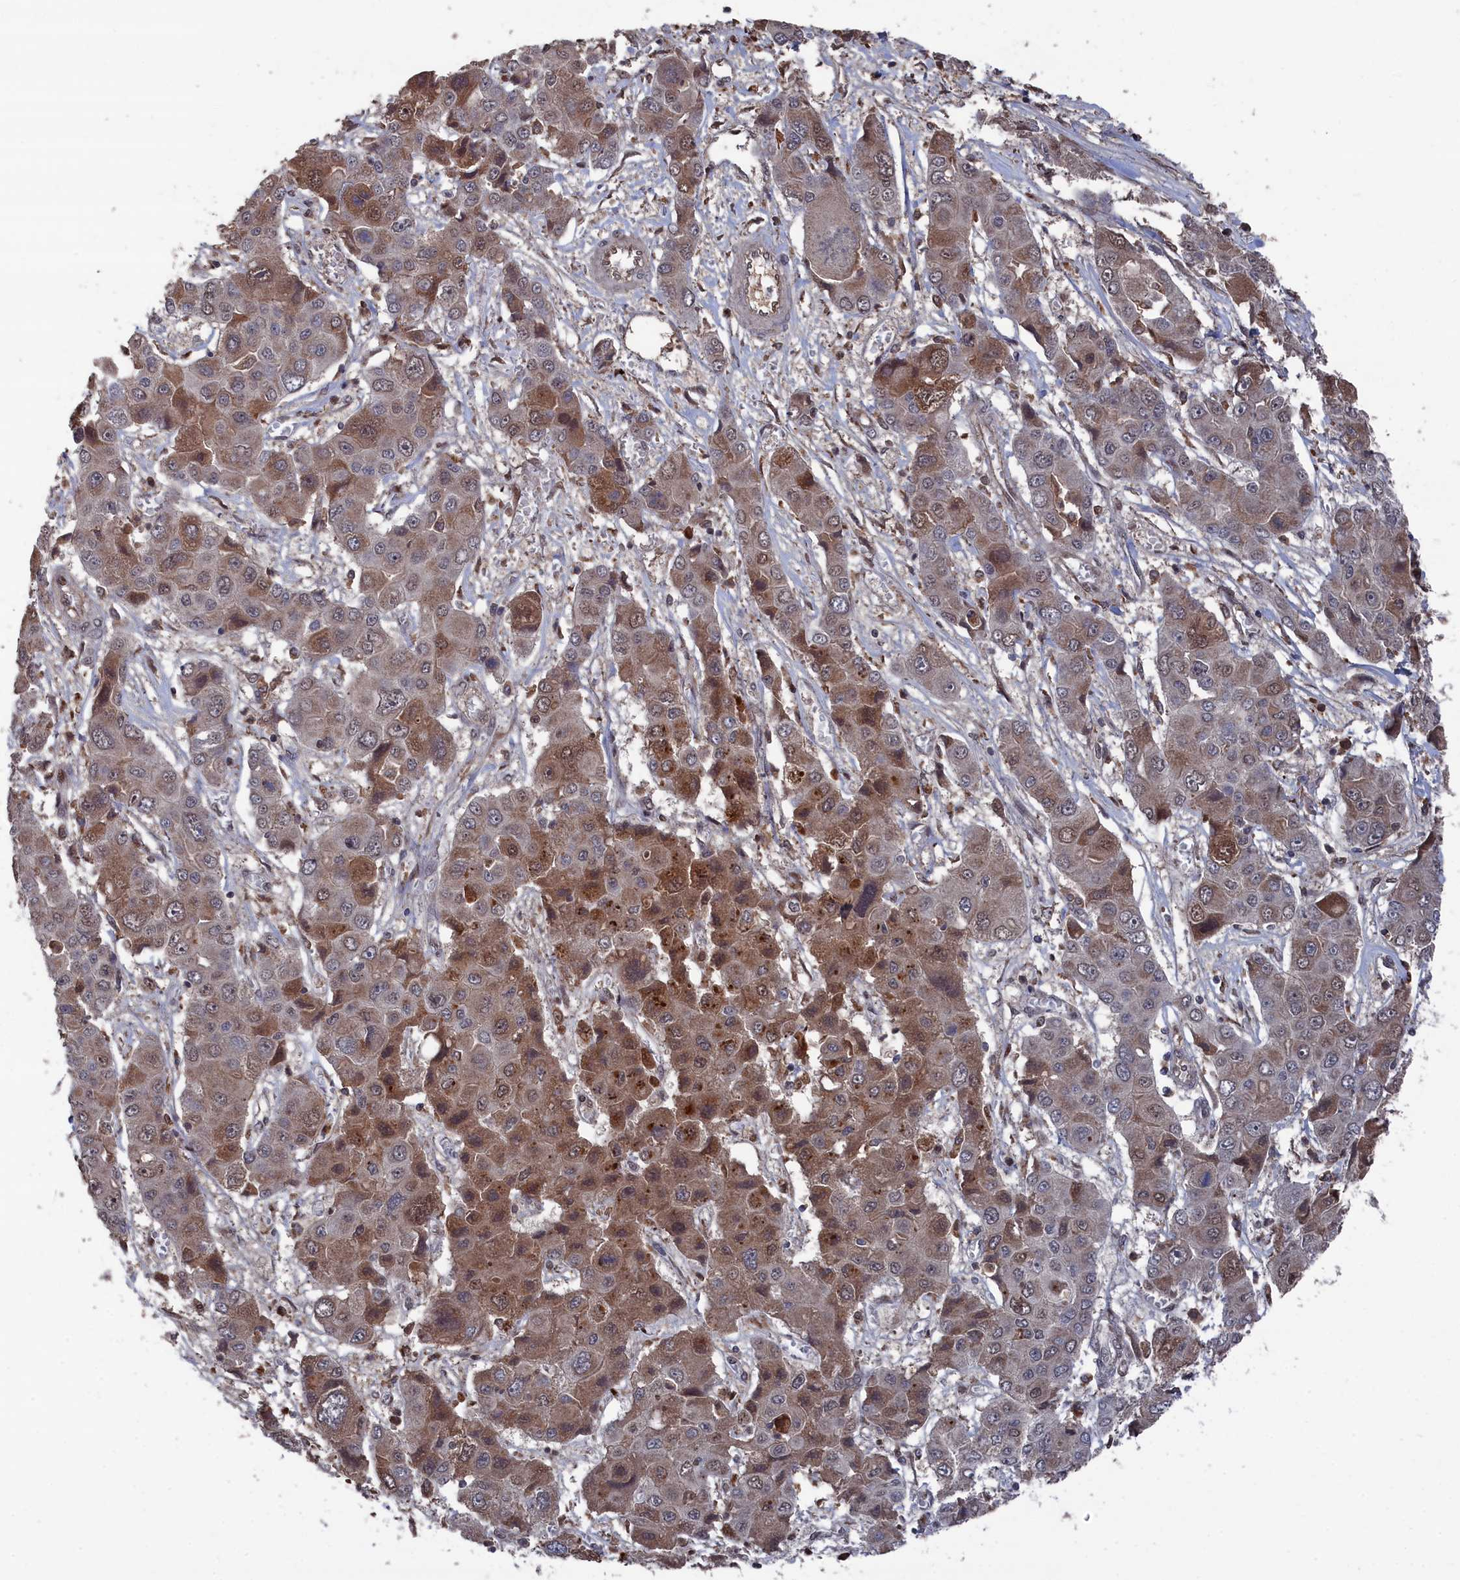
{"staining": {"intensity": "moderate", "quantity": "25%-75%", "location": "cytoplasmic/membranous"}, "tissue": "liver cancer", "cell_type": "Tumor cells", "image_type": "cancer", "snomed": [{"axis": "morphology", "description": "Cholangiocarcinoma"}, {"axis": "topography", "description": "Liver"}], "caption": "Liver cancer (cholangiocarcinoma) stained with immunohistochemistry shows moderate cytoplasmic/membranous expression in about 25%-75% of tumor cells.", "gene": "CEACAM21", "patient": {"sex": "male", "age": 67}}